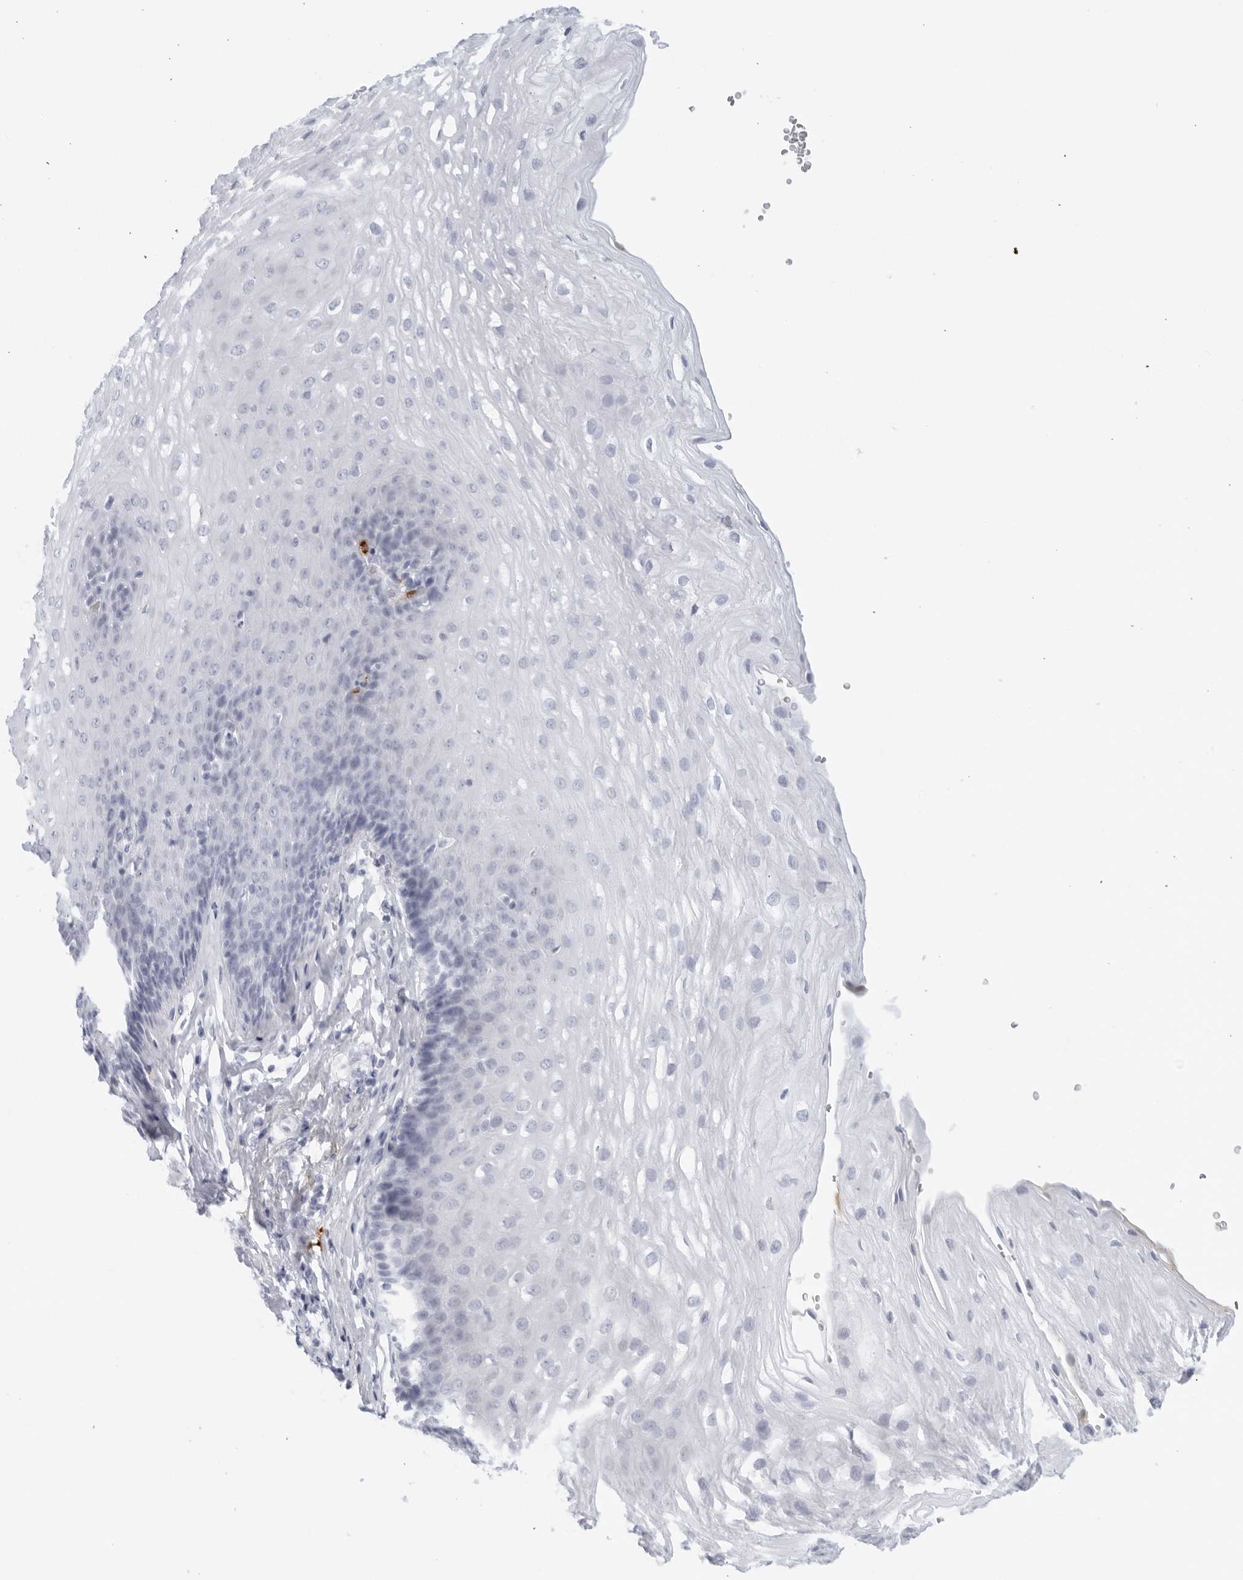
{"staining": {"intensity": "negative", "quantity": "none", "location": "none"}, "tissue": "esophagus", "cell_type": "Squamous epithelial cells", "image_type": "normal", "snomed": [{"axis": "morphology", "description": "Normal tissue, NOS"}, {"axis": "topography", "description": "Esophagus"}], "caption": "Protein analysis of benign esophagus demonstrates no significant expression in squamous epithelial cells. (Brightfield microscopy of DAB immunohistochemistry at high magnification).", "gene": "FGG", "patient": {"sex": "female", "age": 66}}